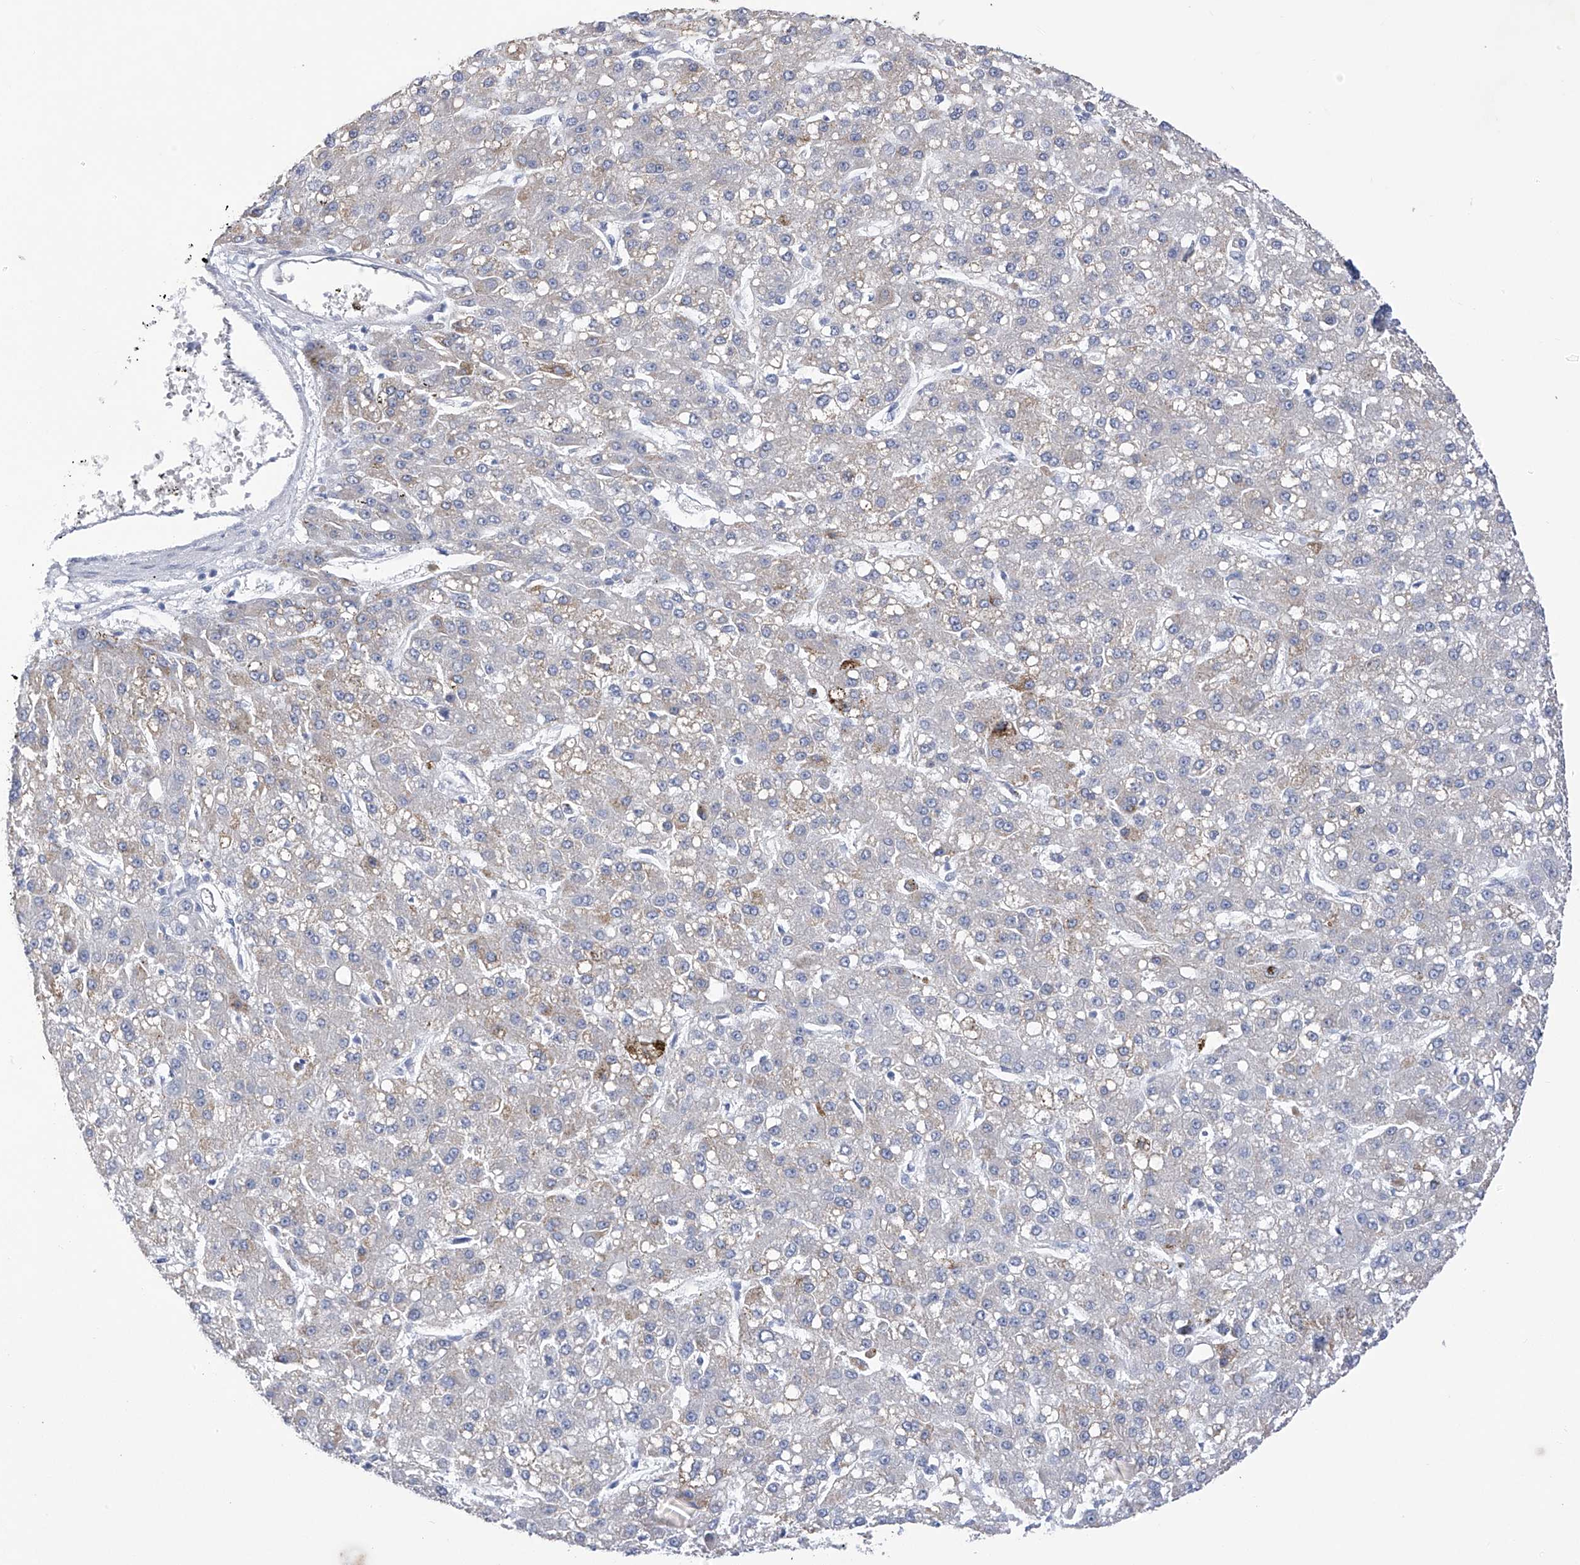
{"staining": {"intensity": "negative", "quantity": "none", "location": "none"}, "tissue": "liver cancer", "cell_type": "Tumor cells", "image_type": "cancer", "snomed": [{"axis": "morphology", "description": "Carcinoma, Hepatocellular, NOS"}, {"axis": "topography", "description": "Liver"}], "caption": "This is an IHC micrograph of liver cancer. There is no expression in tumor cells.", "gene": "SLCO4A1", "patient": {"sex": "male", "age": 67}}